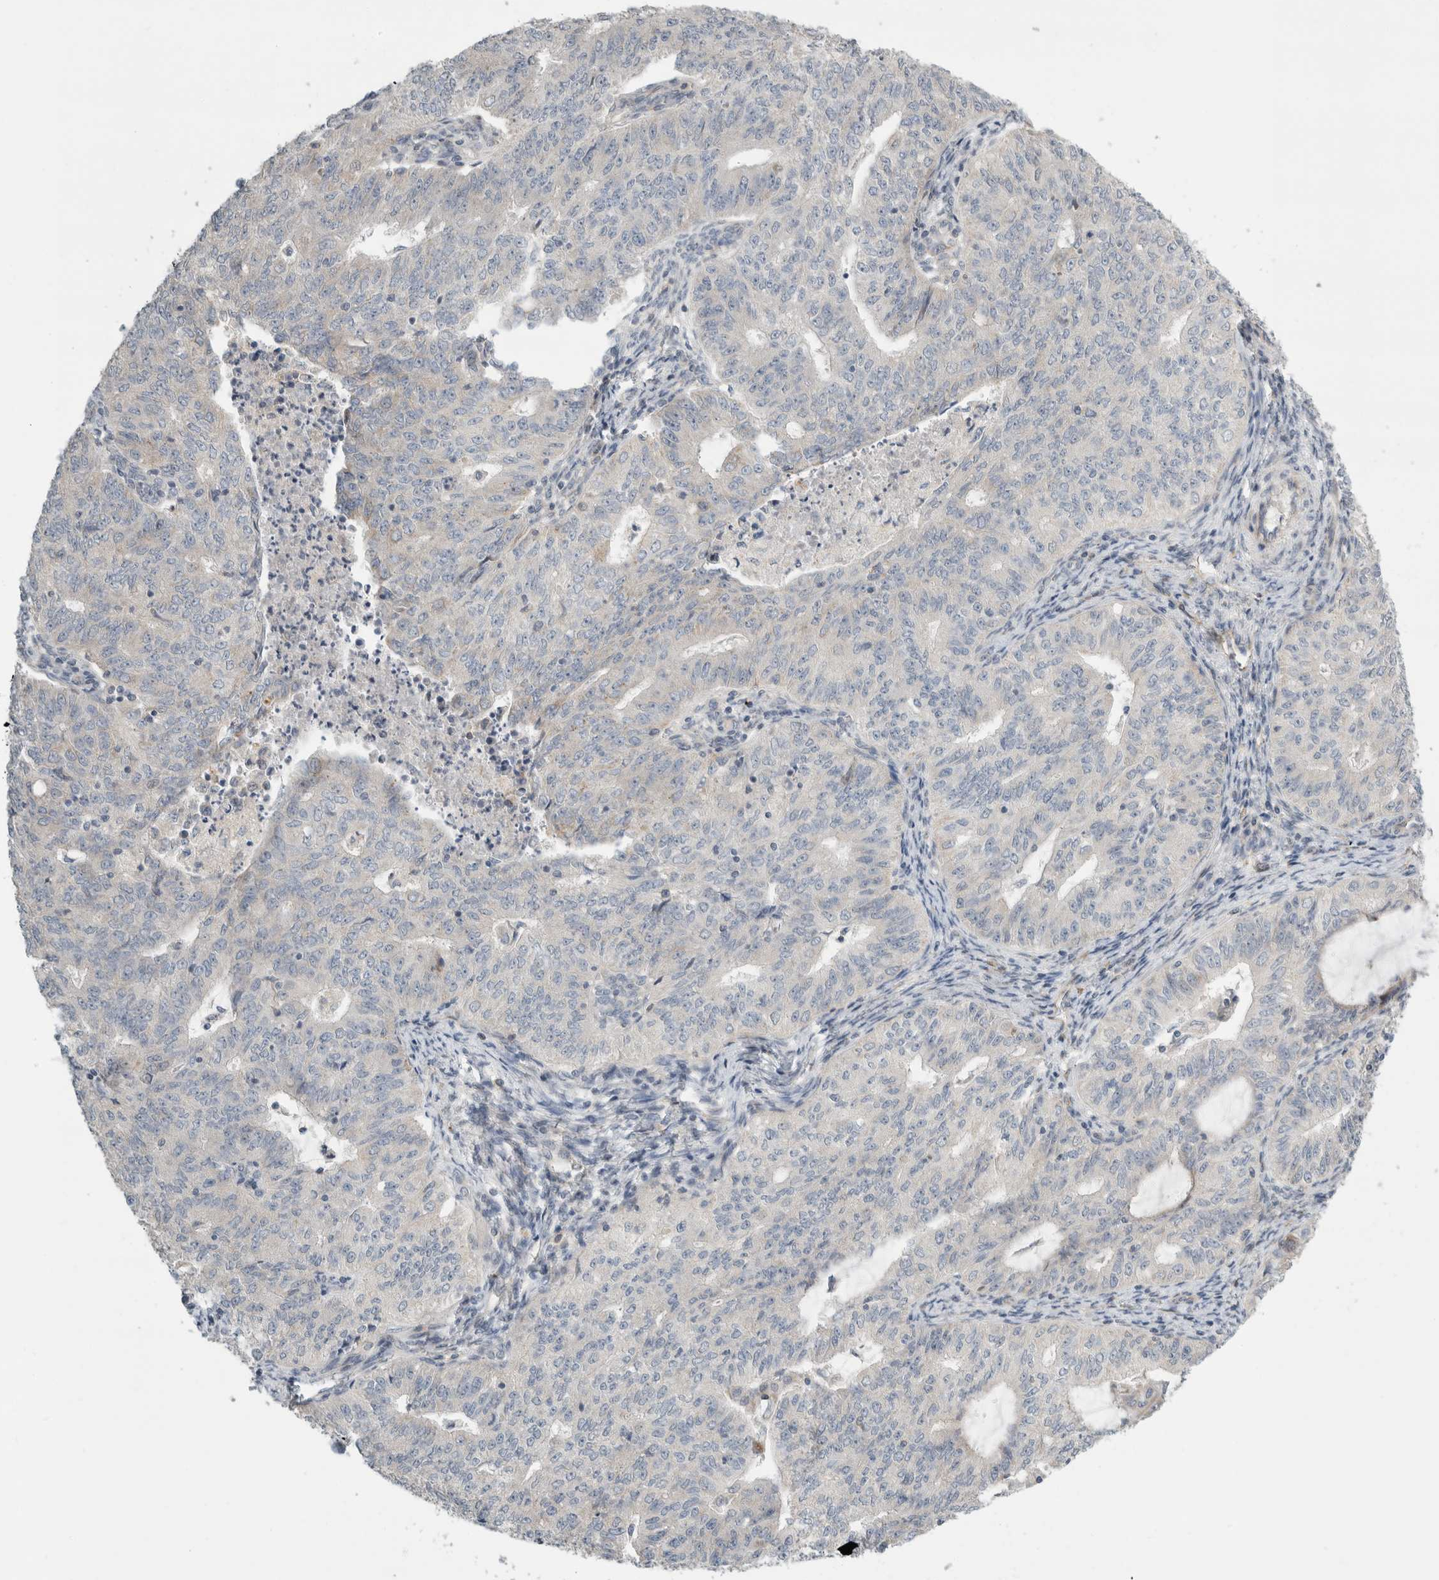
{"staining": {"intensity": "negative", "quantity": "none", "location": "none"}, "tissue": "endometrial cancer", "cell_type": "Tumor cells", "image_type": "cancer", "snomed": [{"axis": "morphology", "description": "Adenocarcinoma, NOS"}, {"axis": "topography", "description": "Endometrium"}], "caption": "Micrograph shows no protein expression in tumor cells of endometrial cancer tissue.", "gene": "KPNA5", "patient": {"sex": "female", "age": 32}}